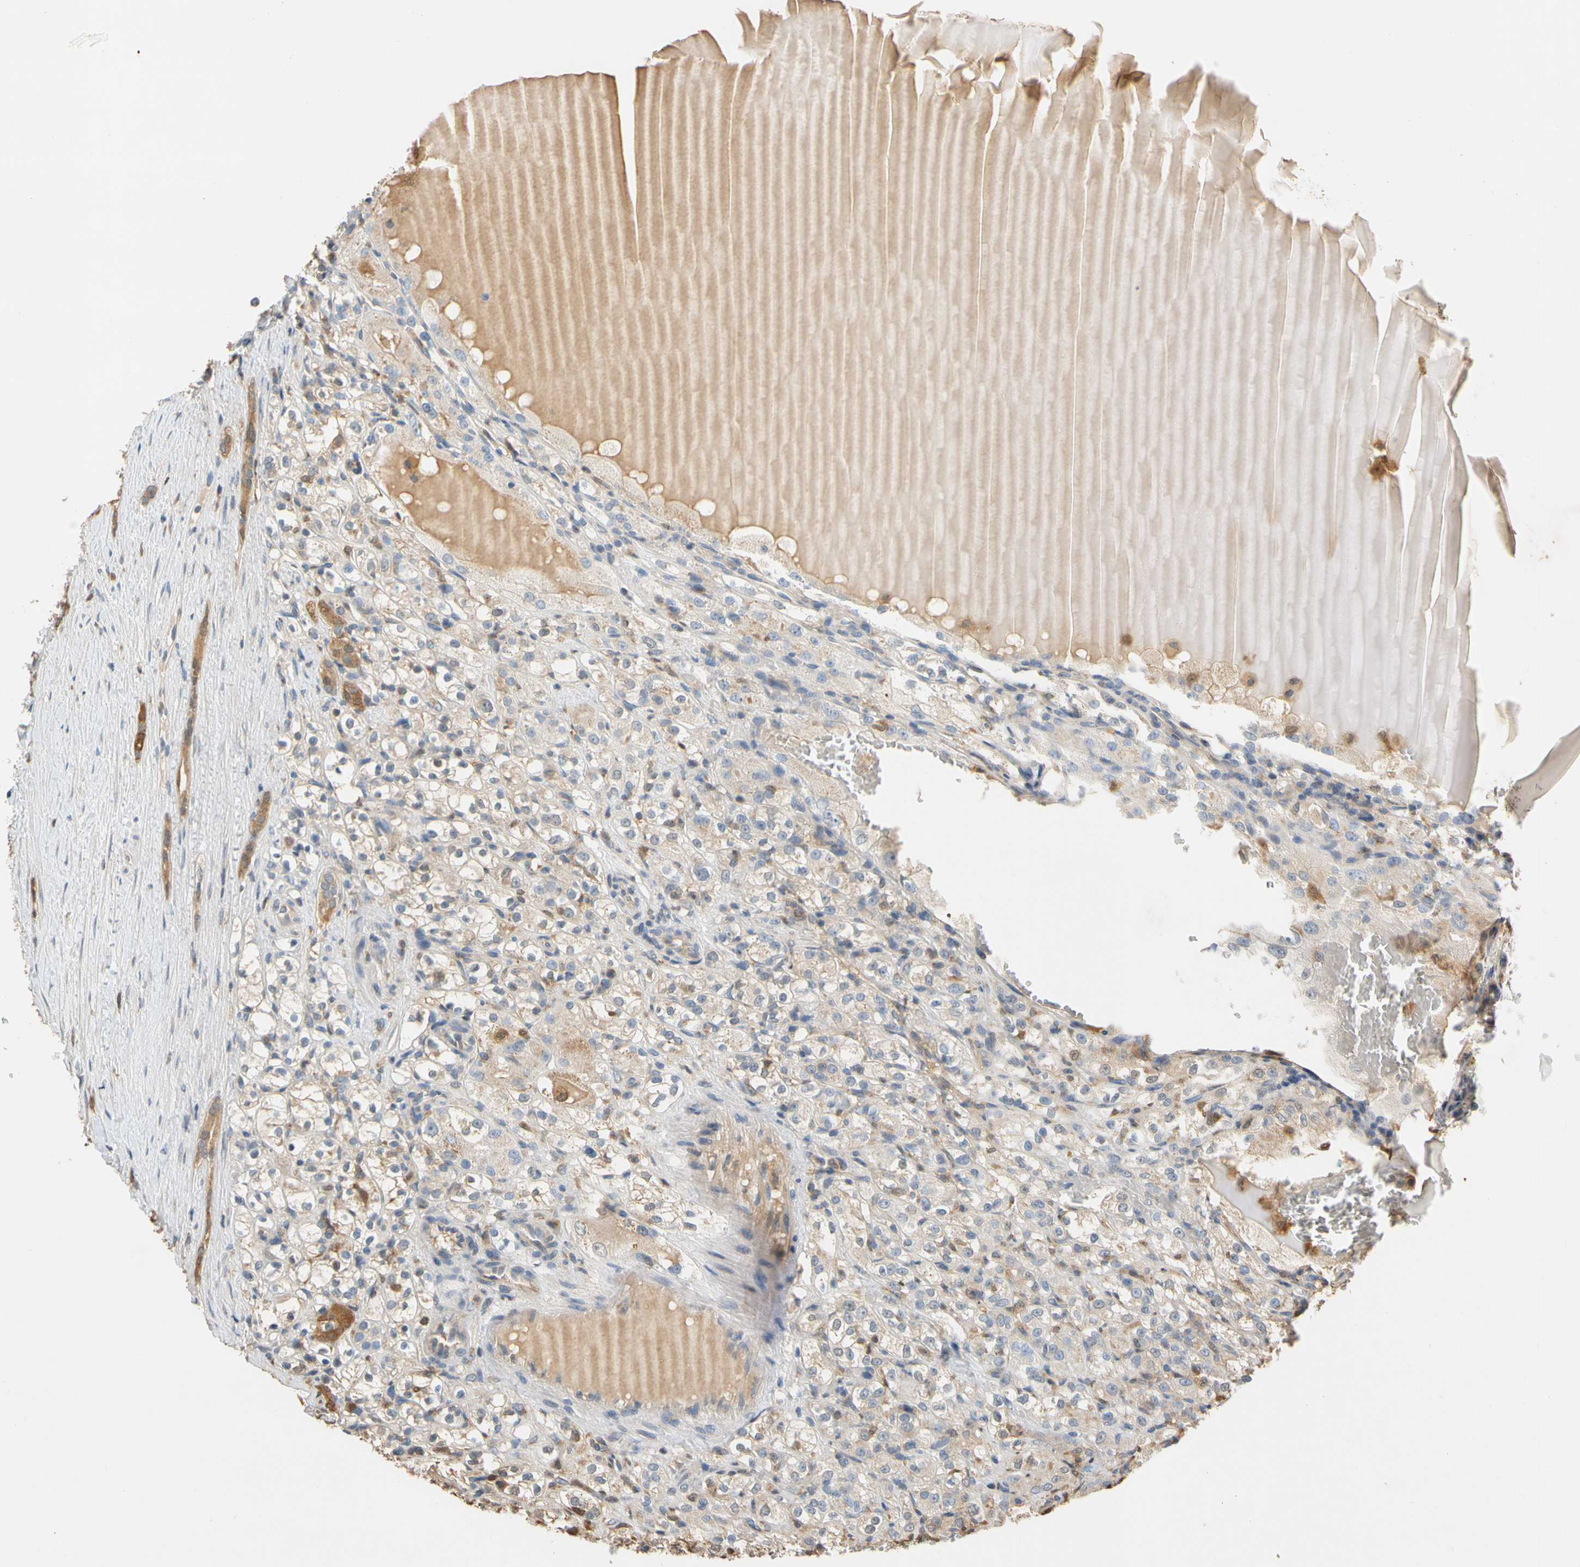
{"staining": {"intensity": "moderate", "quantity": "<25%", "location": "cytoplasmic/membranous"}, "tissue": "renal cancer", "cell_type": "Tumor cells", "image_type": "cancer", "snomed": [{"axis": "morphology", "description": "Normal tissue, NOS"}, {"axis": "morphology", "description": "Adenocarcinoma, NOS"}, {"axis": "topography", "description": "Kidney"}], "caption": "About <25% of tumor cells in human renal cancer (adenocarcinoma) display moderate cytoplasmic/membranous protein positivity as visualized by brown immunohistochemical staining.", "gene": "GPSM2", "patient": {"sex": "male", "age": 61}}